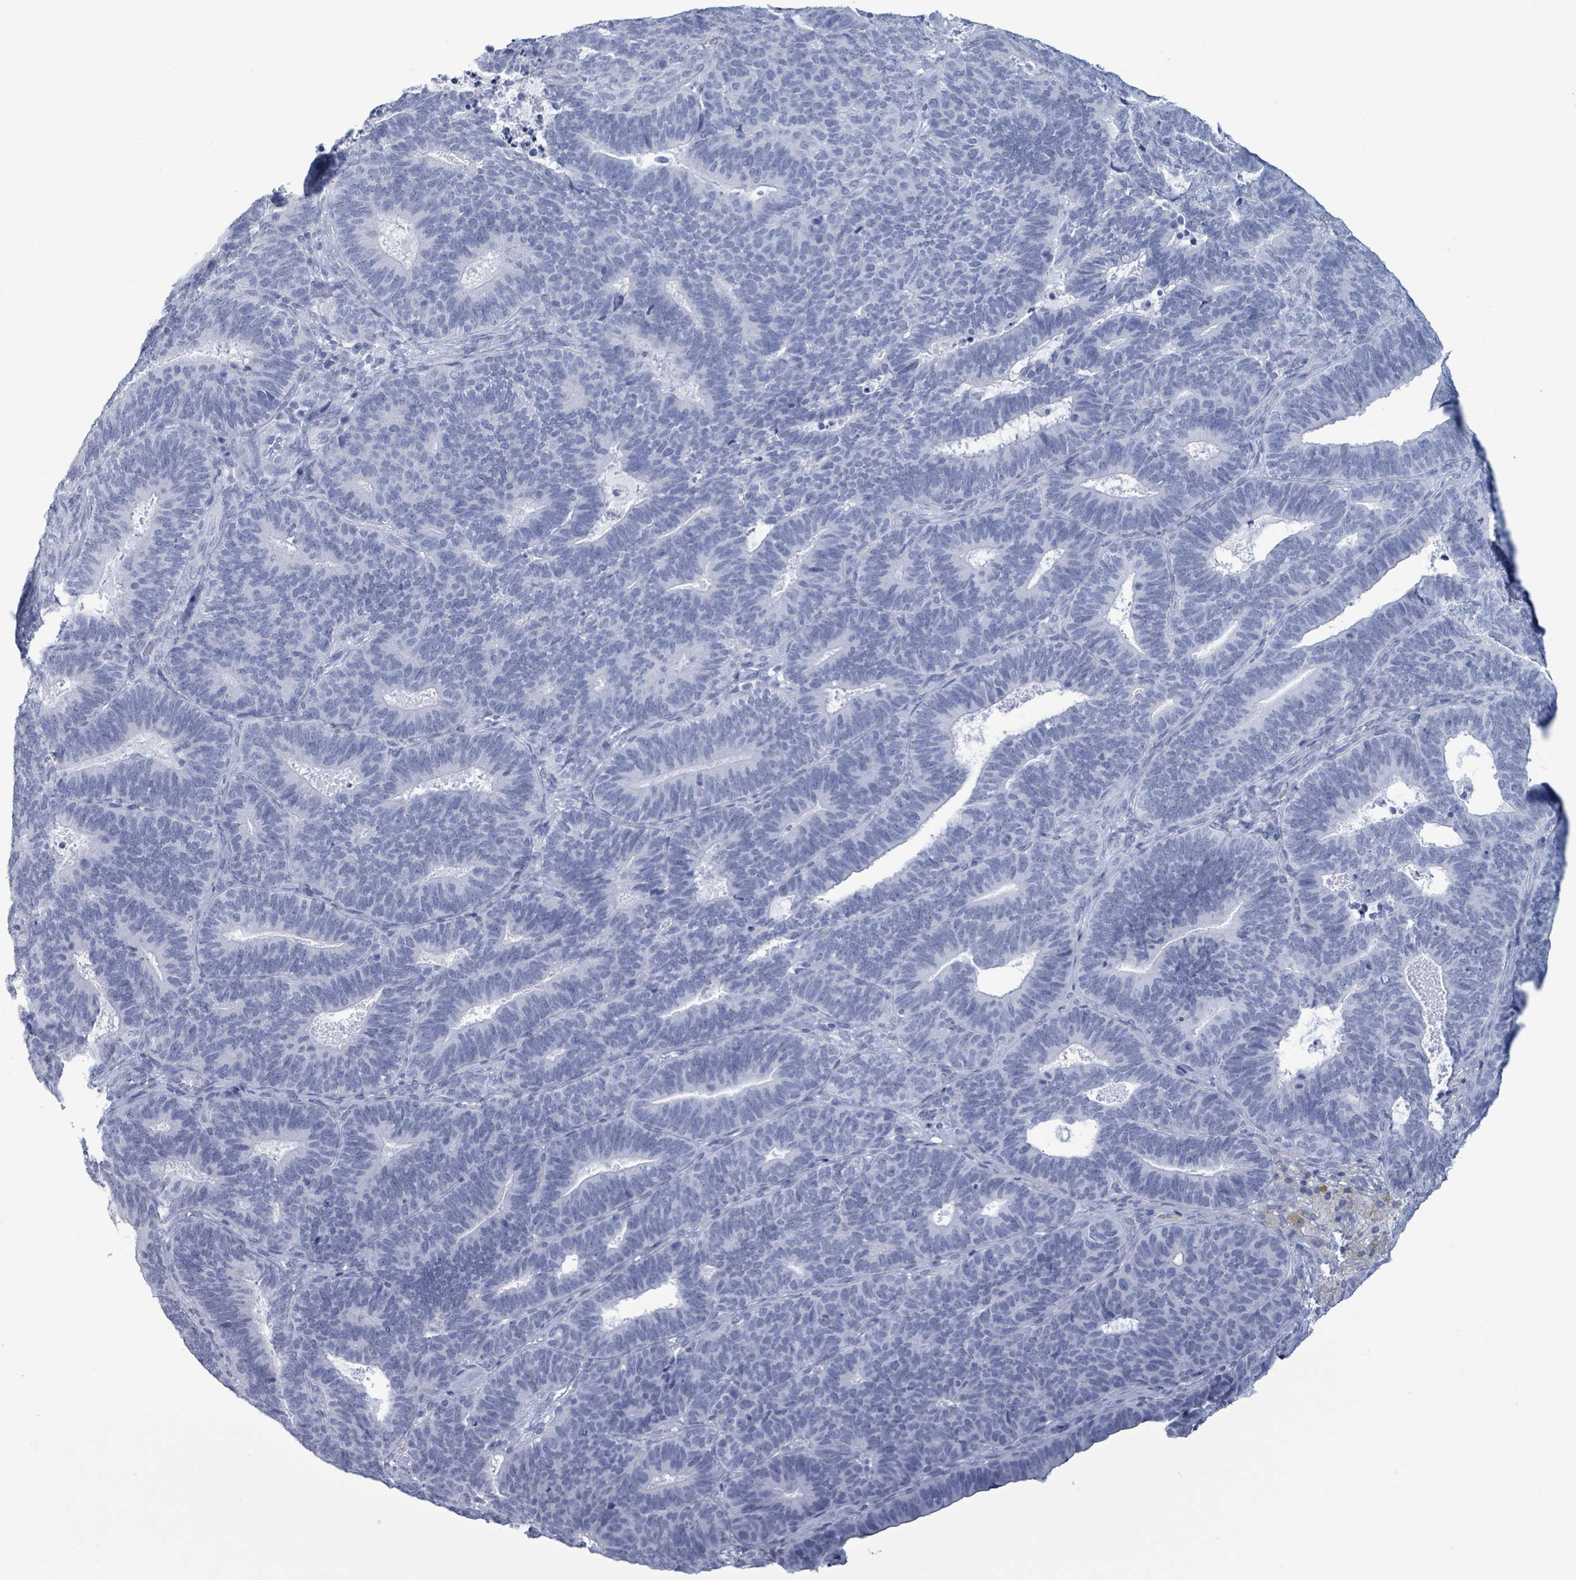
{"staining": {"intensity": "negative", "quantity": "none", "location": "none"}, "tissue": "endometrial cancer", "cell_type": "Tumor cells", "image_type": "cancer", "snomed": [{"axis": "morphology", "description": "Adenocarcinoma, NOS"}, {"axis": "topography", "description": "Endometrium"}], "caption": "Tumor cells show no significant expression in endometrial cancer.", "gene": "NKX2-1", "patient": {"sex": "female", "age": 70}}